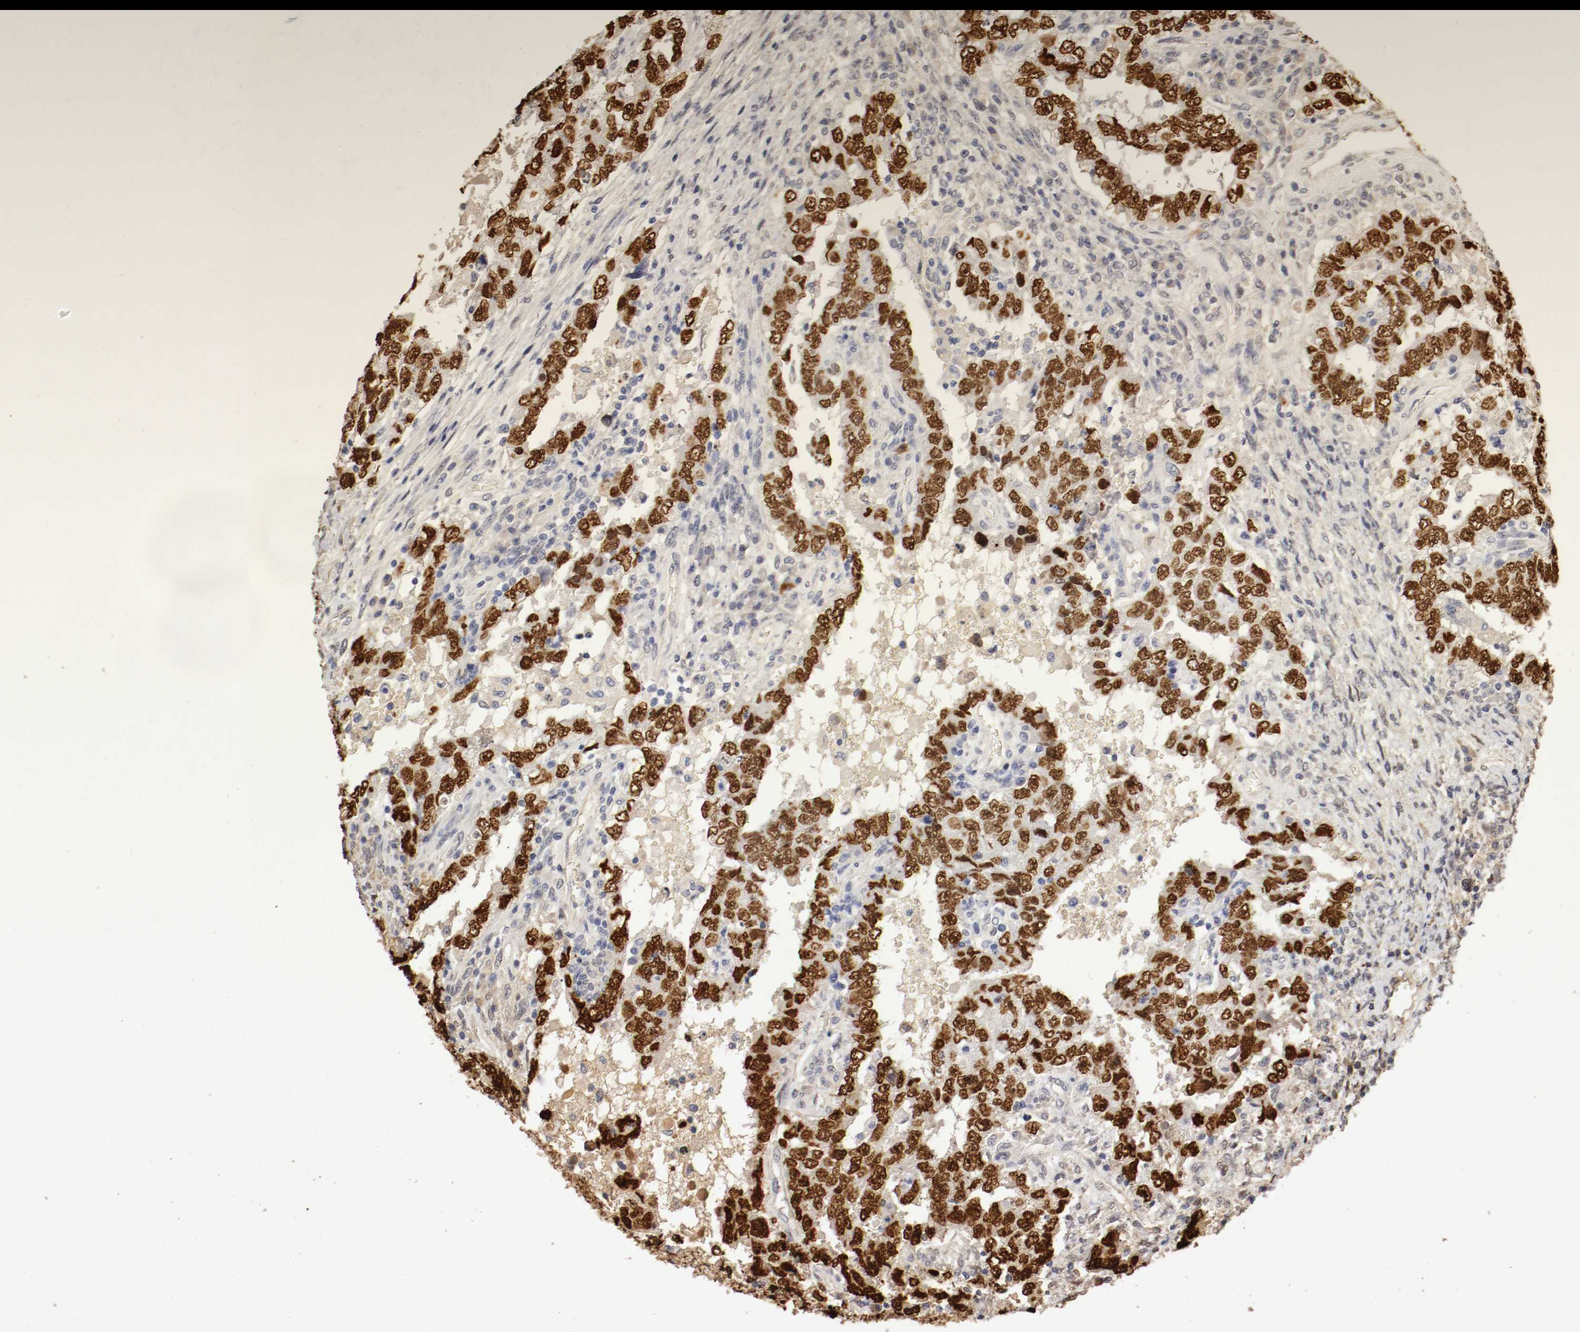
{"staining": {"intensity": "moderate", "quantity": "25%-75%", "location": "nuclear"}, "tissue": "testis cancer", "cell_type": "Tumor cells", "image_type": "cancer", "snomed": [{"axis": "morphology", "description": "Carcinoma, Embryonal, NOS"}, {"axis": "topography", "description": "Testis"}], "caption": "IHC image of human testis embryonal carcinoma stained for a protein (brown), which displays medium levels of moderate nuclear expression in approximately 25%-75% of tumor cells.", "gene": "DNMT3B", "patient": {"sex": "male", "age": 26}}